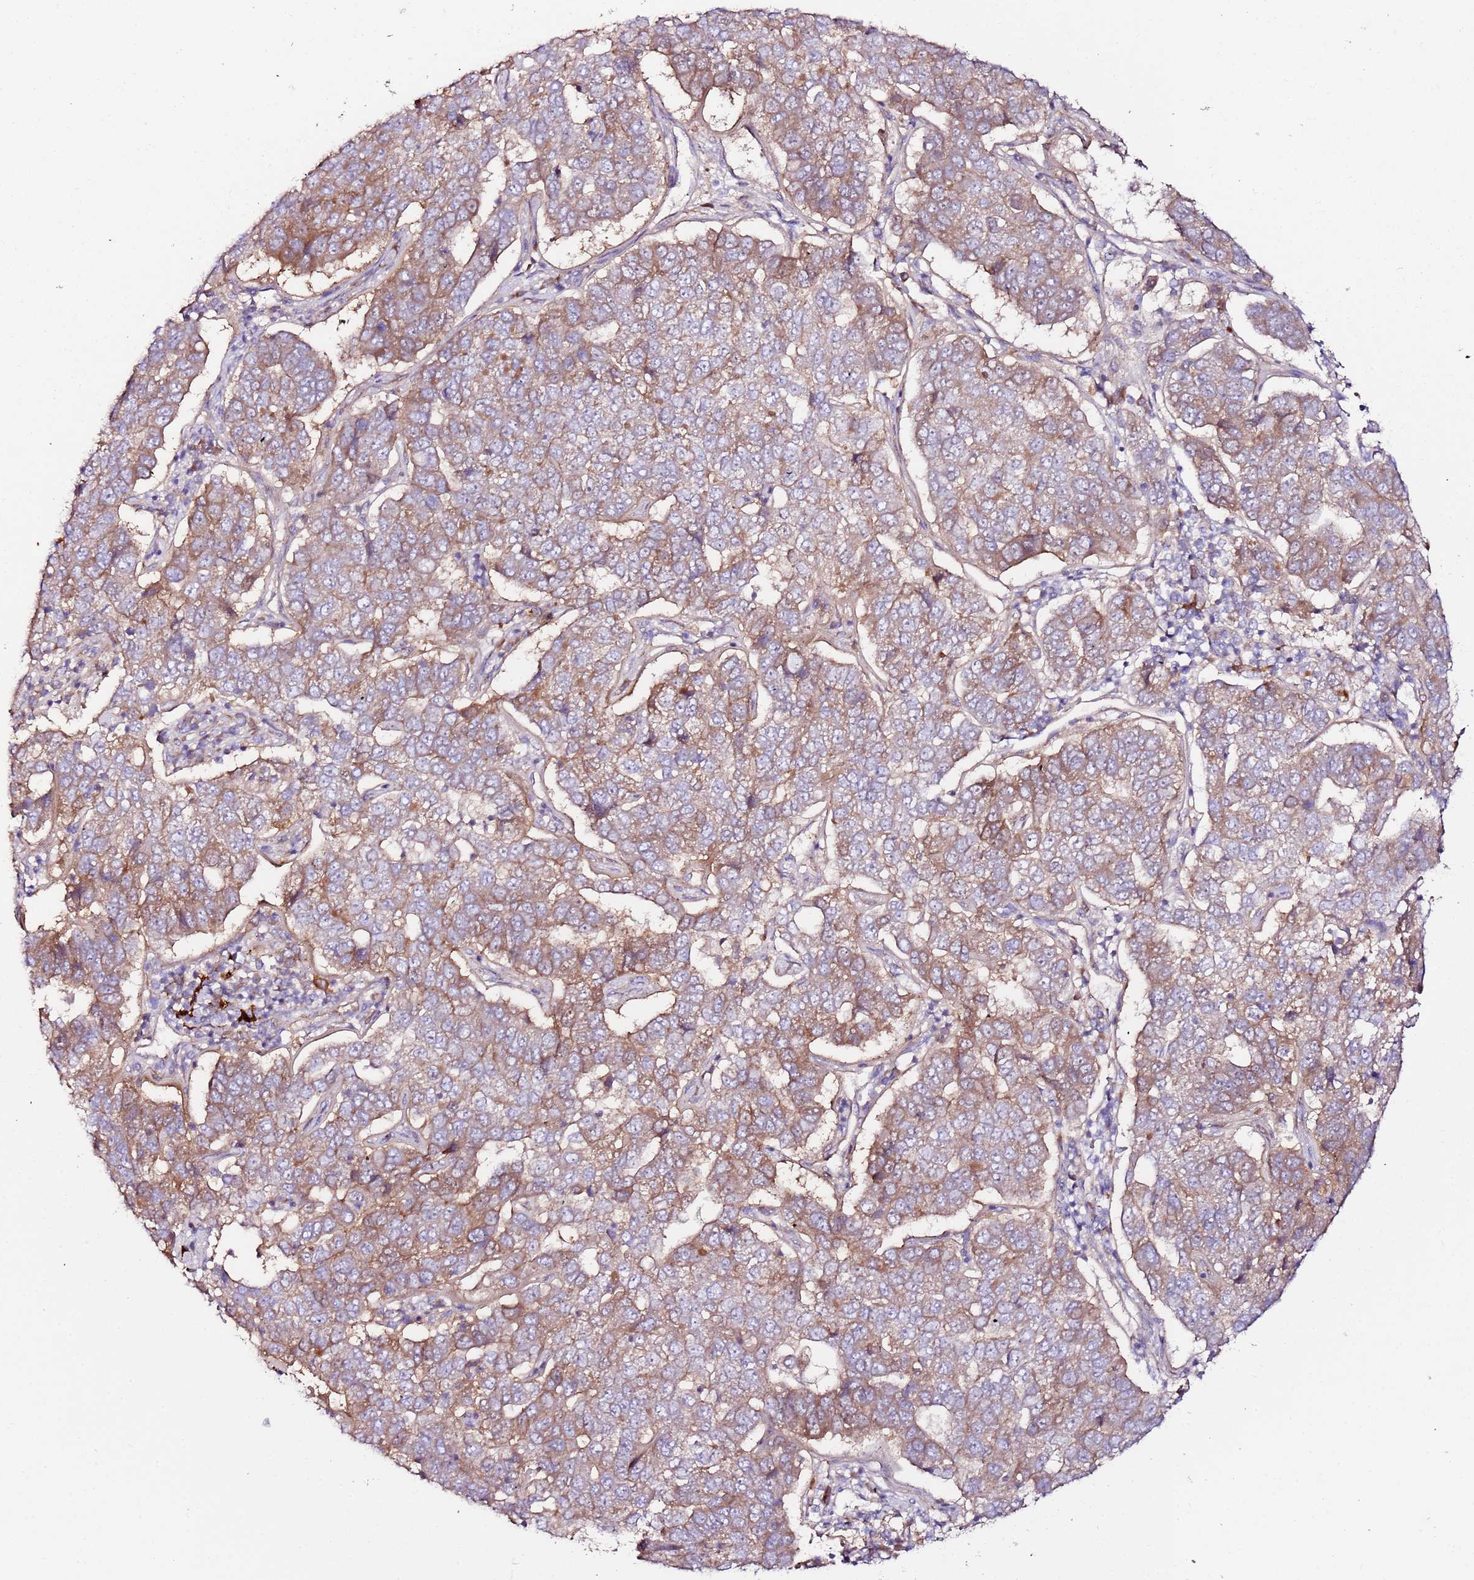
{"staining": {"intensity": "moderate", "quantity": ">75%", "location": "cytoplasmic/membranous"}, "tissue": "pancreatic cancer", "cell_type": "Tumor cells", "image_type": "cancer", "snomed": [{"axis": "morphology", "description": "Adenocarcinoma, NOS"}, {"axis": "topography", "description": "Pancreas"}], "caption": "Moderate cytoplasmic/membranous protein expression is seen in about >75% of tumor cells in pancreatic cancer. Immunohistochemistry (ihc) stains the protein in brown and the nuclei are stained blue.", "gene": "FLVCR1", "patient": {"sex": "female", "age": 61}}